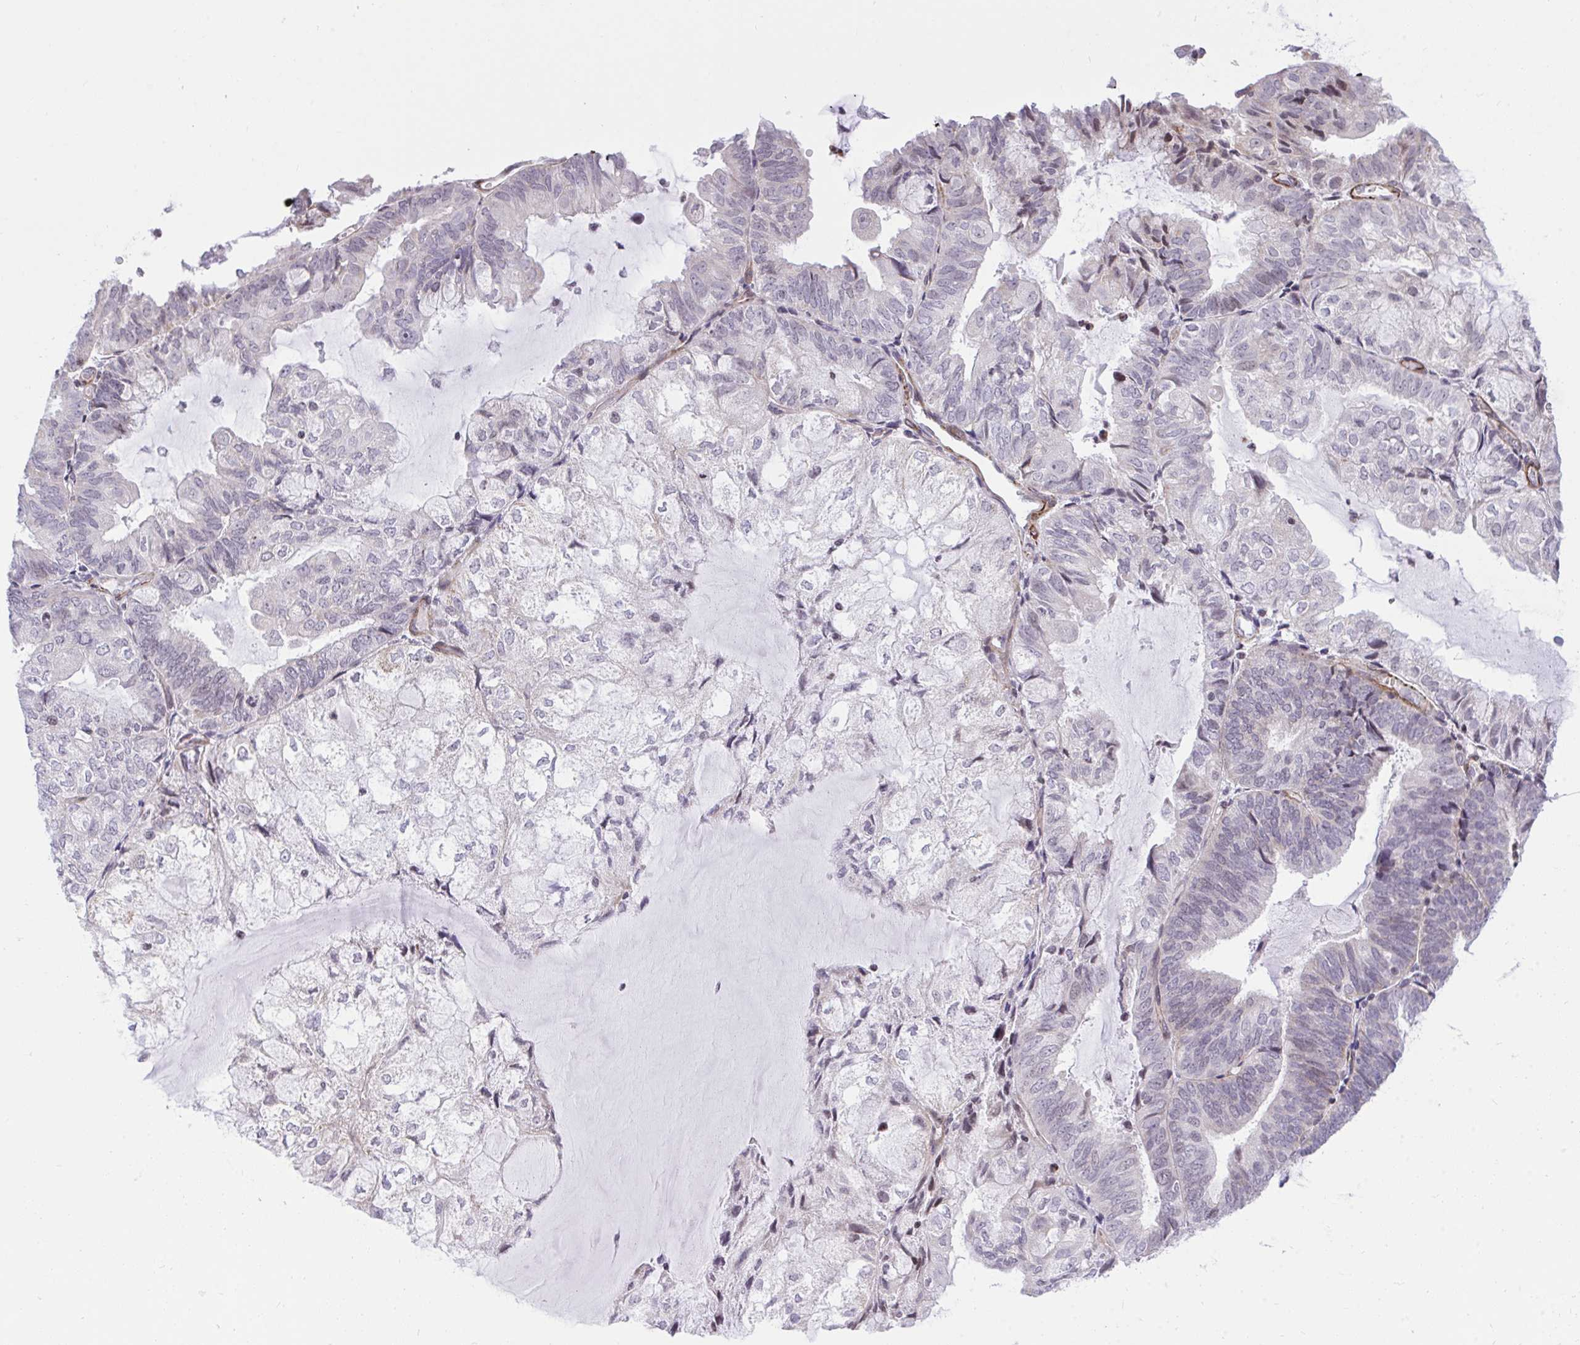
{"staining": {"intensity": "negative", "quantity": "none", "location": "none"}, "tissue": "endometrial cancer", "cell_type": "Tumor cells", "image_type": "cancer", "snomed": [{"axis": "morphology", "description": "Adenocarcinoma, NOS"}, {"axis": "topography", "description": "Endometrium"}], "caption": "DAB (3,3'-diaminobenzidine) immunohistochemical staining of human endometrial cancer (adenocarcinoma) shows no significant expression in tumor cells.", "gene": "KCNN4", "patient": {"sex": "female", "age": 81}}